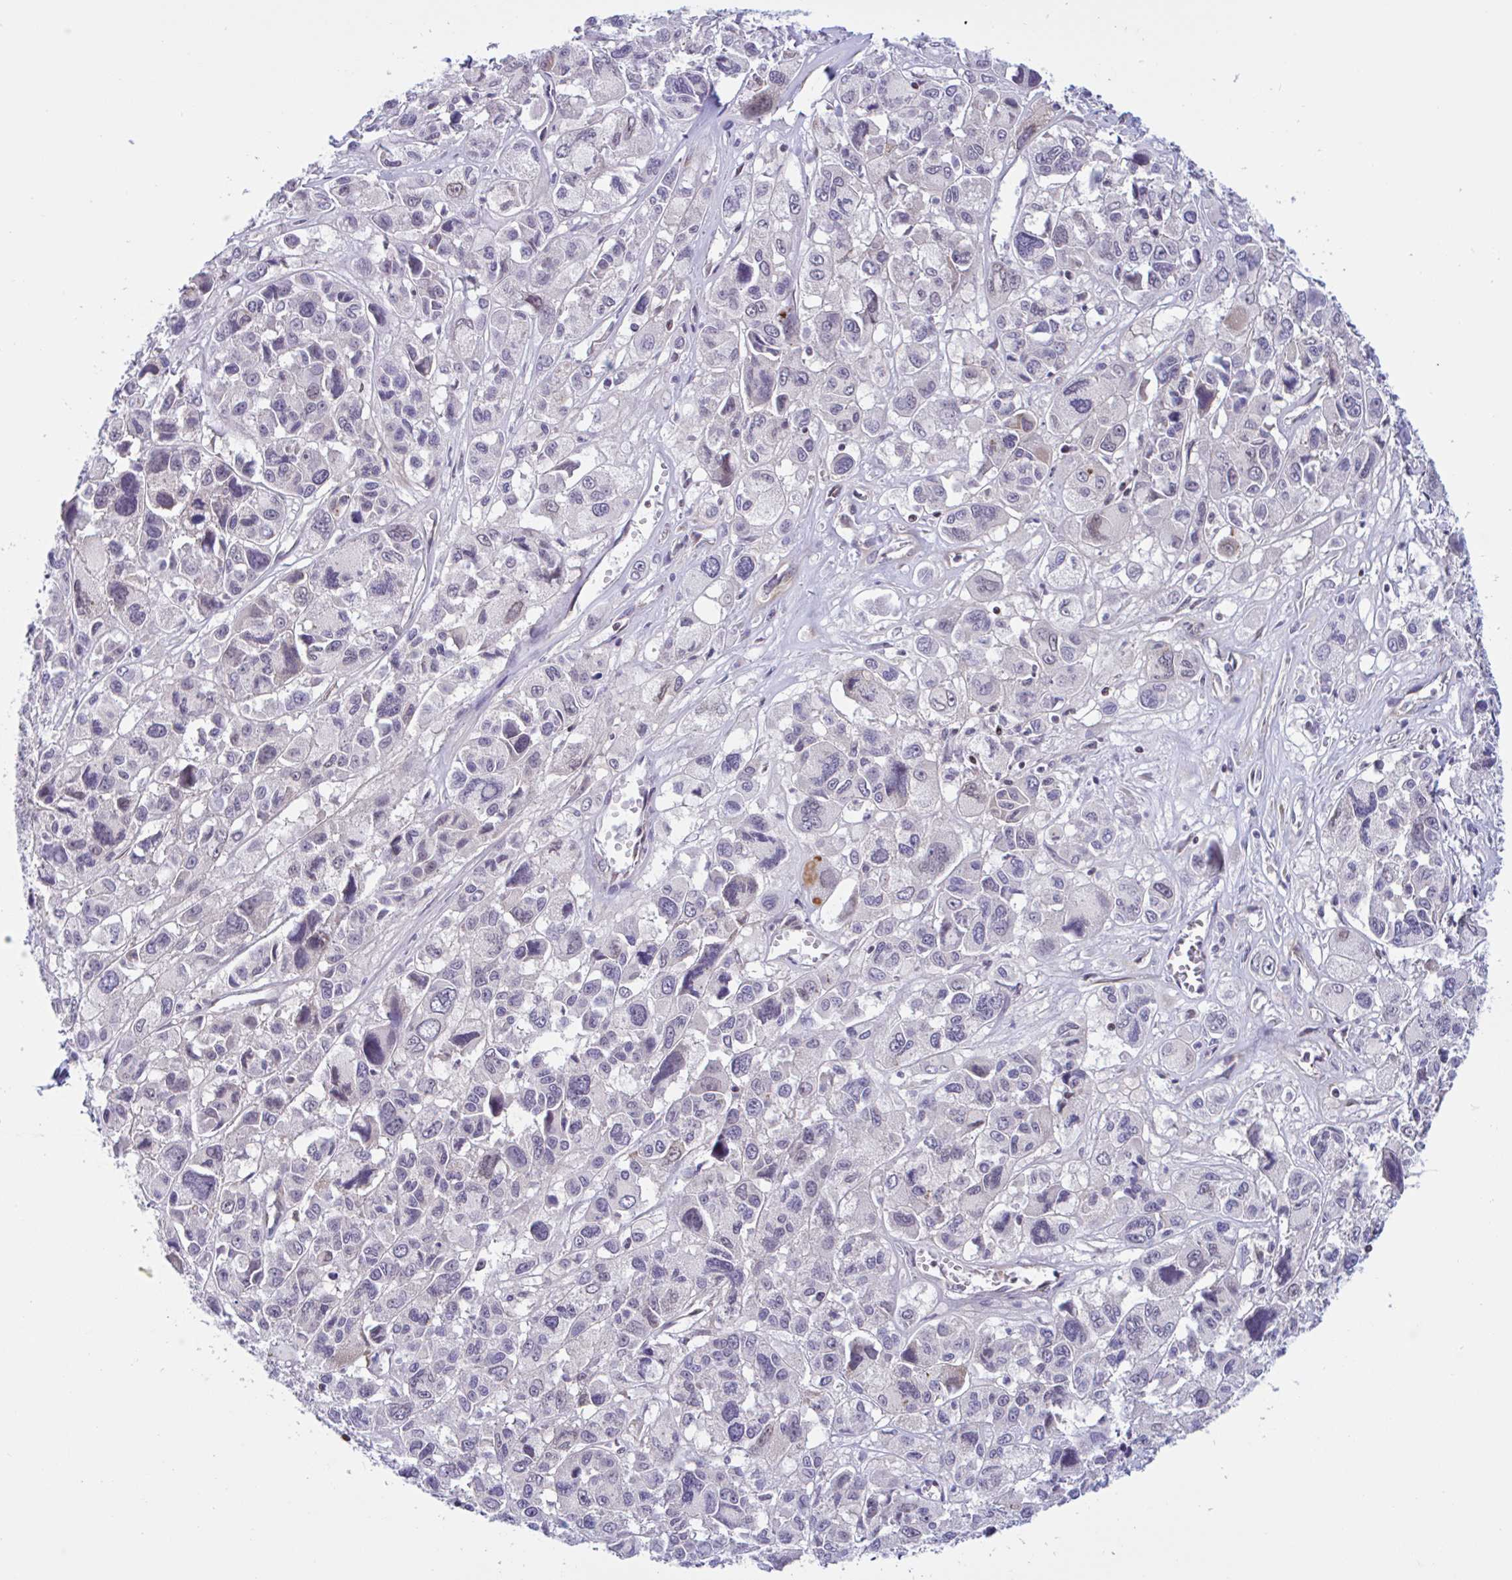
{"staining": {"intensity": "negative", "quantity": "none", "location": "none"}, "tissue": "melanoma", "cell_type": "Tumor cells", "image_type": "cancer", "snomed": [{"axis": "morphology", "description": "Malignant melanoma, NOS"}, {"axis": "topography", "description": "Skin"}], "caption": "High magnification brightfield microscopy of melanoma stained with DAB (brown) and counterstained with hematoxylin (blue): tumor cells show no significant staining. (DAB IHC visualized using brightfield microscopy, high magnification).", "gene": "SNX11", "patient": {"sex": "female", "age": 66}}